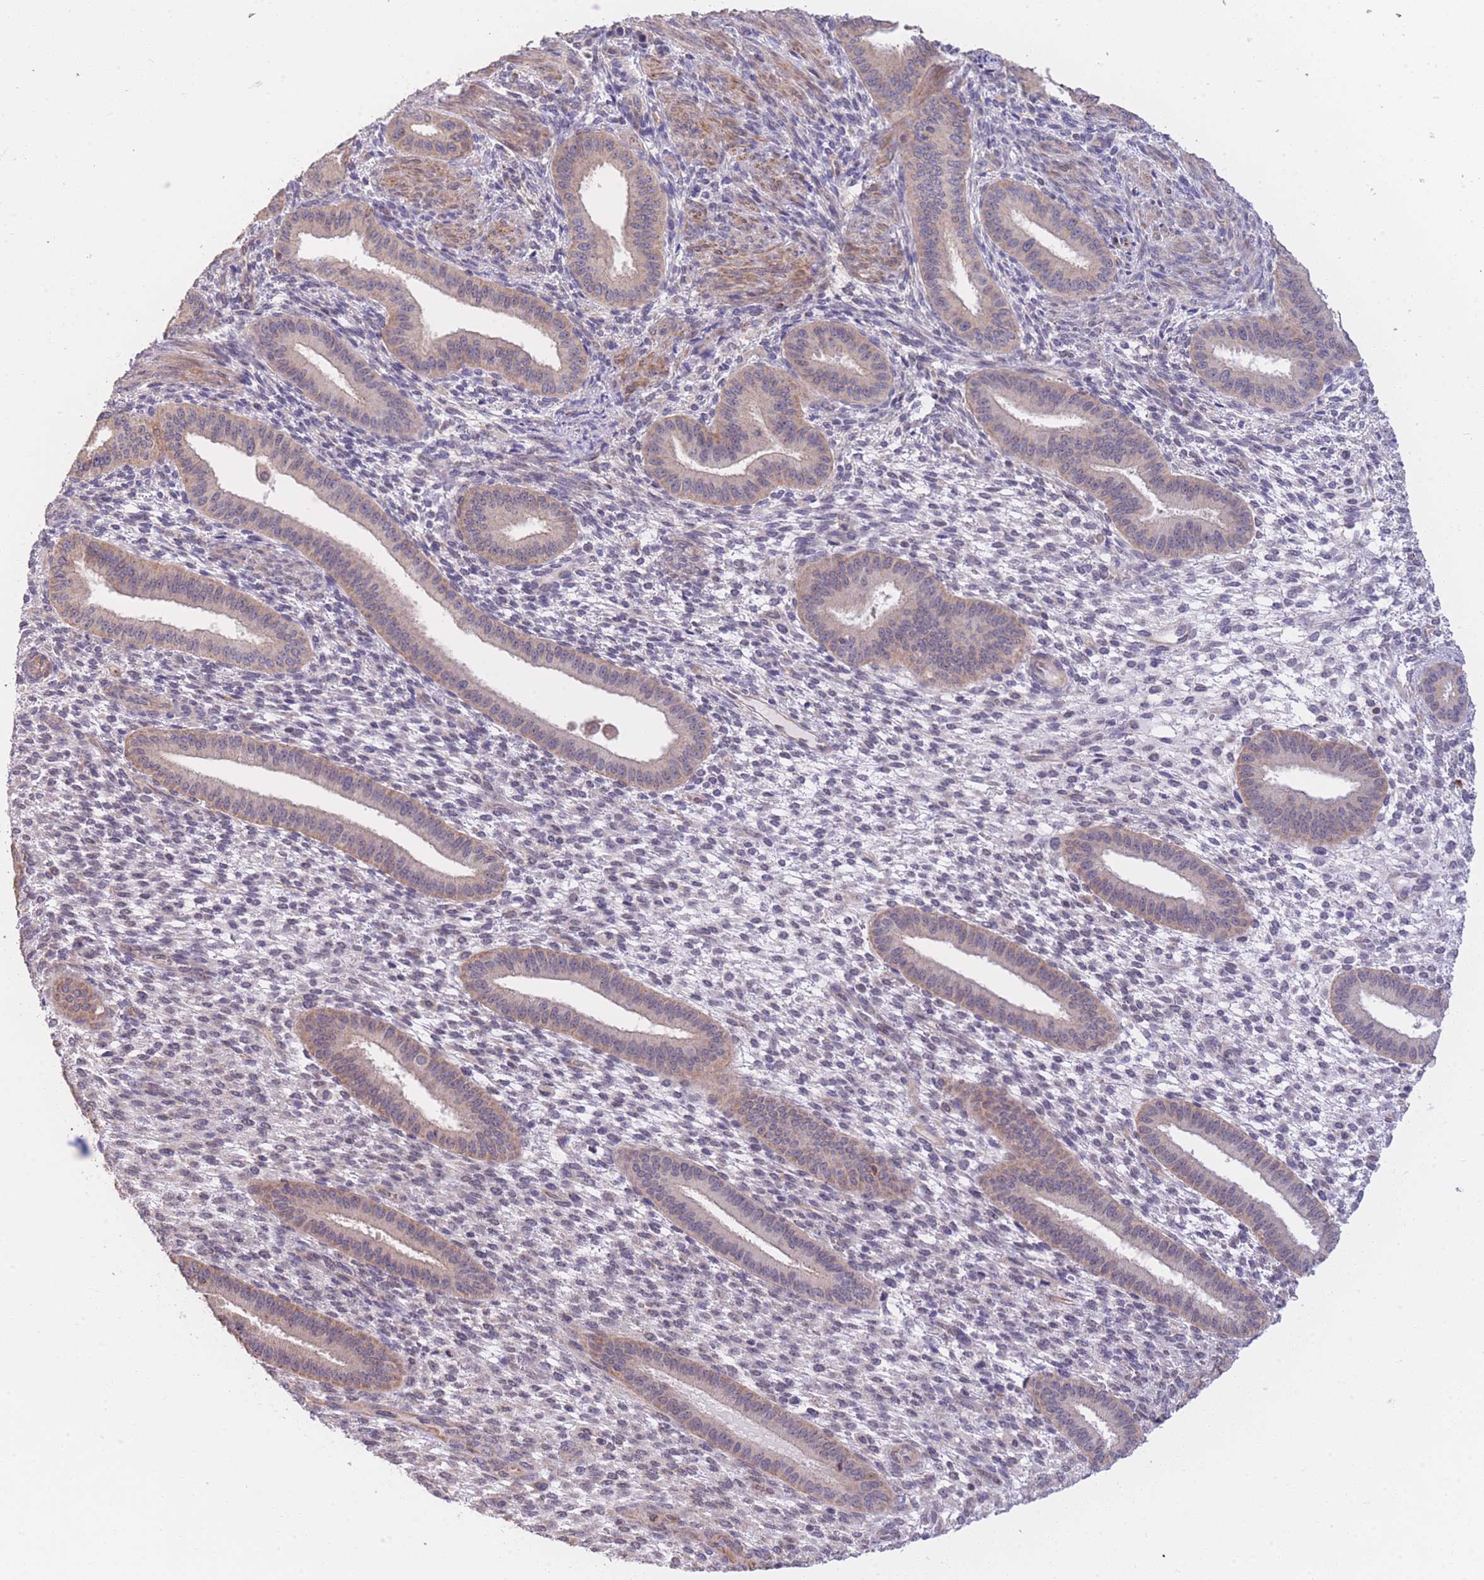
{"staining": {"intensity": "negative", "quantity": "none", "location": "none"}, "tissue": "endometrium", "cell_type": "Cells in endometrial stroma", "image_type": "normal", "snomed": [{"axis": "morphology", "description": "Normal tissue, NOS"}, {"axis": "topography", "description": "Endometrium"}], "caption": "A high-resolution image shows immunohistochemistry (IHC) staining of normal endometrium, which displays no significant staining in cells in endometrial stroma.", "gene": "CTBP1", "patient": {"sex": "female", "age": 36}}